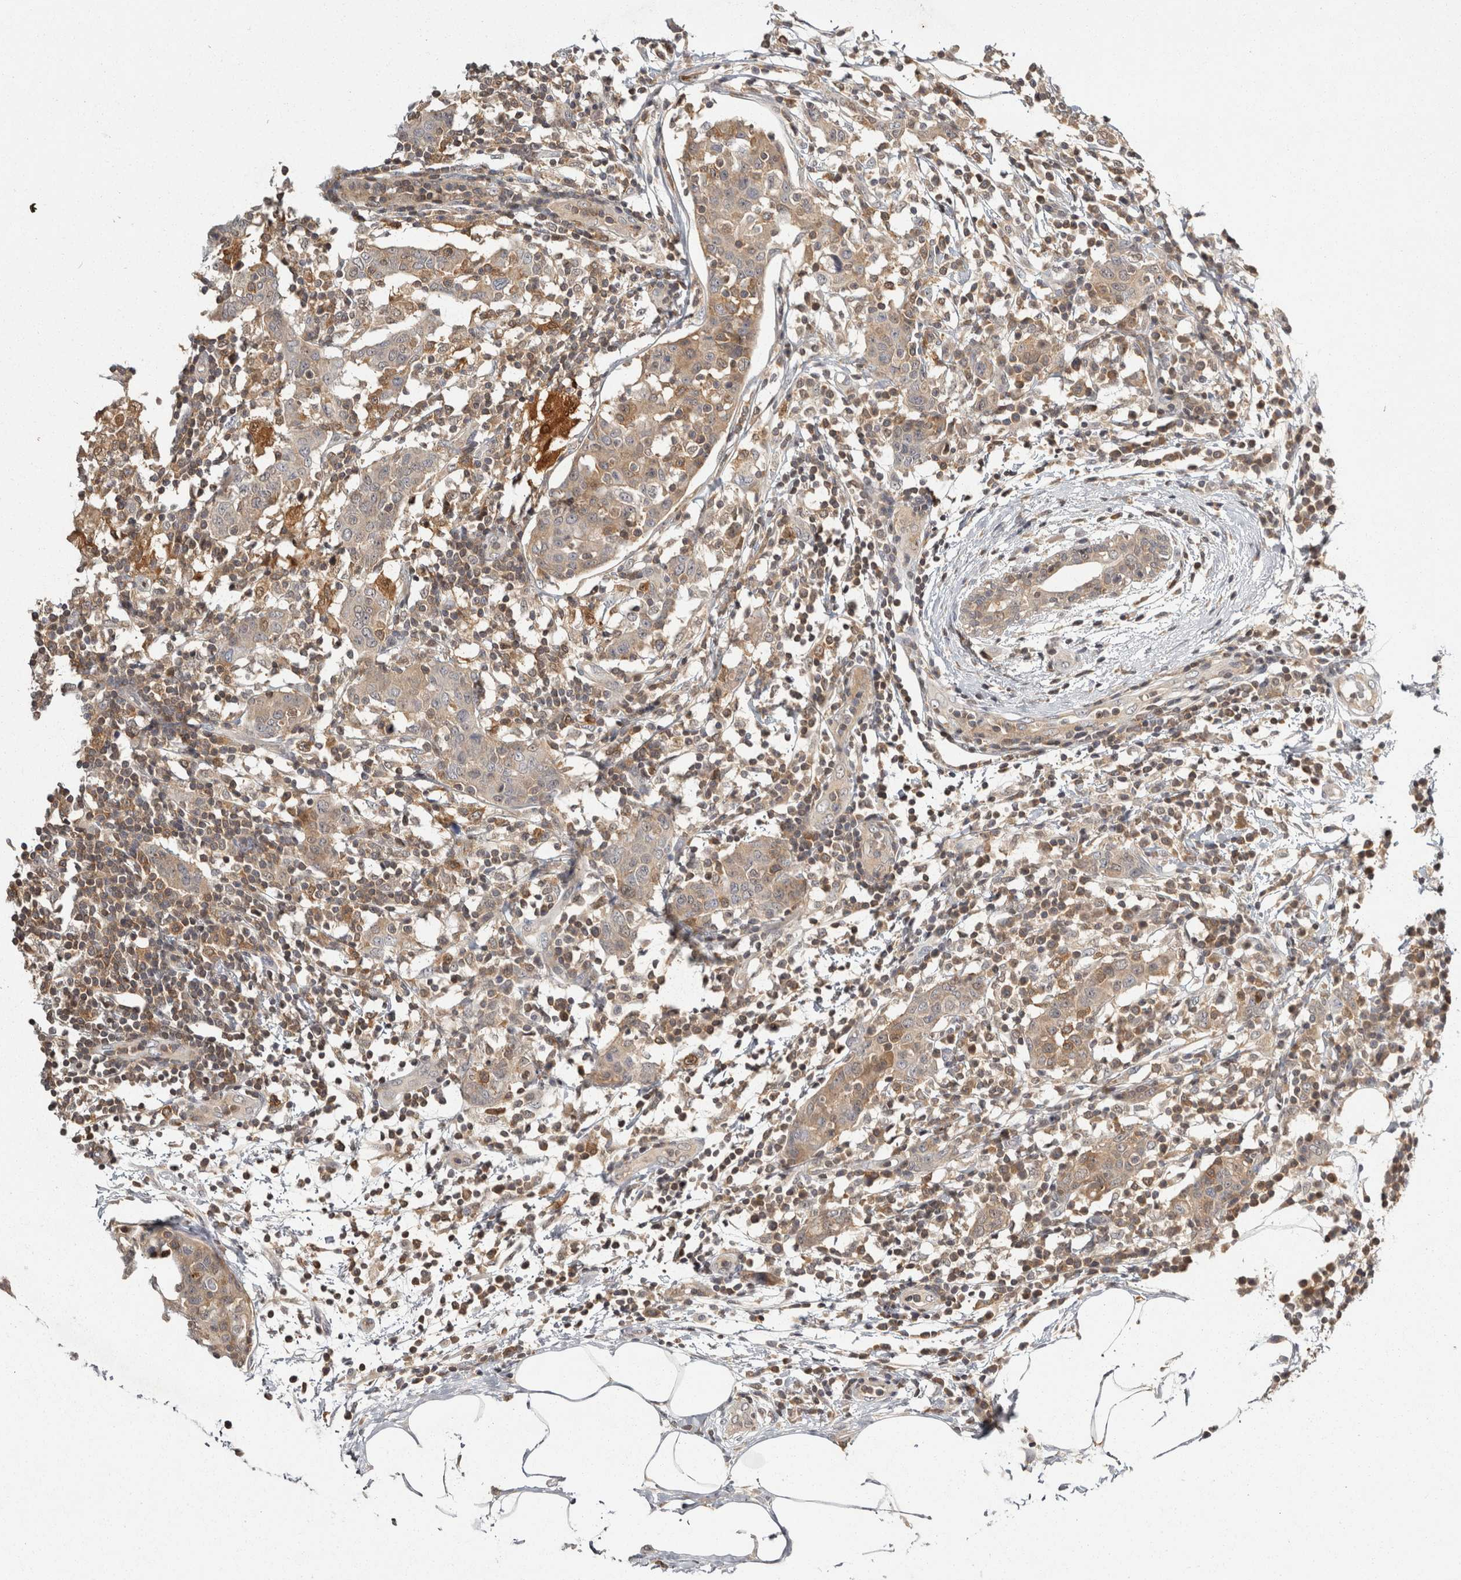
{"staining": {"intensity": "weak", "quantity": "25%-75%", "location": "cytoplasmic/membranous"}, "tissue": "breast cancer", "cell_type": "Tumor cells", "image_type": "cancer", "snomed": [{"axis": "morphology", "description": "Normal tissue, NOS"}, {"axis": "morphology", "description": "Duct carcinoma"}, {"axis": "topography", "description": "Breast"}], "caption": "Breast cancer (invasive ductal carcinoma) tissue displays weak cytoplasmic/membranous staining in about 25%-75% of tumor cells, visualized by immunohistochemistry.", "gene": "ACAT2", "patient": {"sex": "female", "age": 37}}